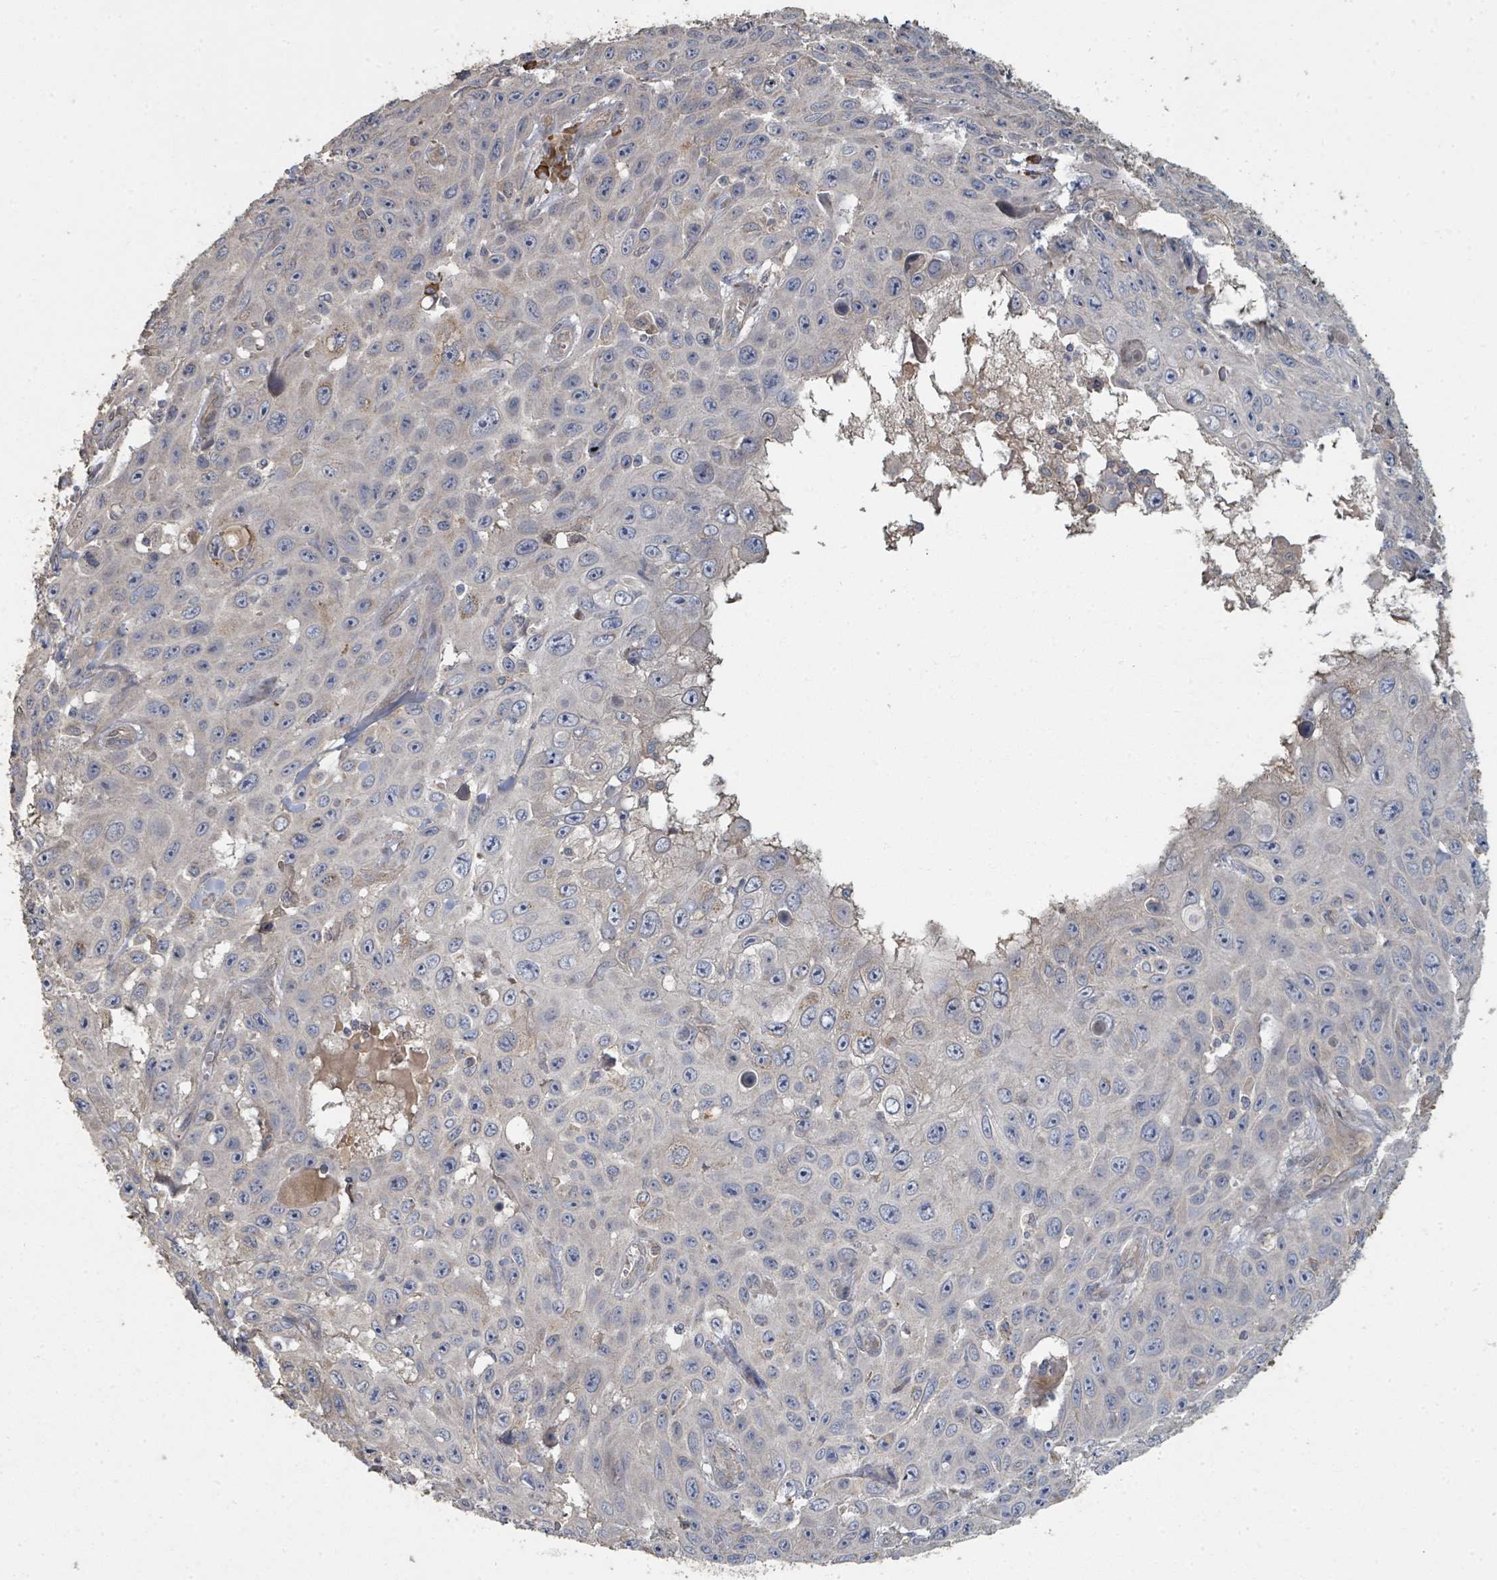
{"staining": {"intensity": "negative", "quantity": "none", "location": "none"}, "tissue": "skin cancer", "cell_type": "Tumor cells", "image_type": "cancer", "snomed": [{"axis": "morphology", "description": "Squamous cell carcinoma, NOS"}, {"axis": "topography", "description": "Skin"}], "caption": "The immunohistochemistry (IHC) histopathology image has no significant staining in tumor cells of skin cancer tissue. The staining was performed using DAB (3,3'-diaminobenzidine) to visualize the protein expression in brown, while the nuclei were stained in blue with hematoxylin (Magnification: 20x).", "gene": "WDFY1", "patient": {"sex": "male", "age": 82}}